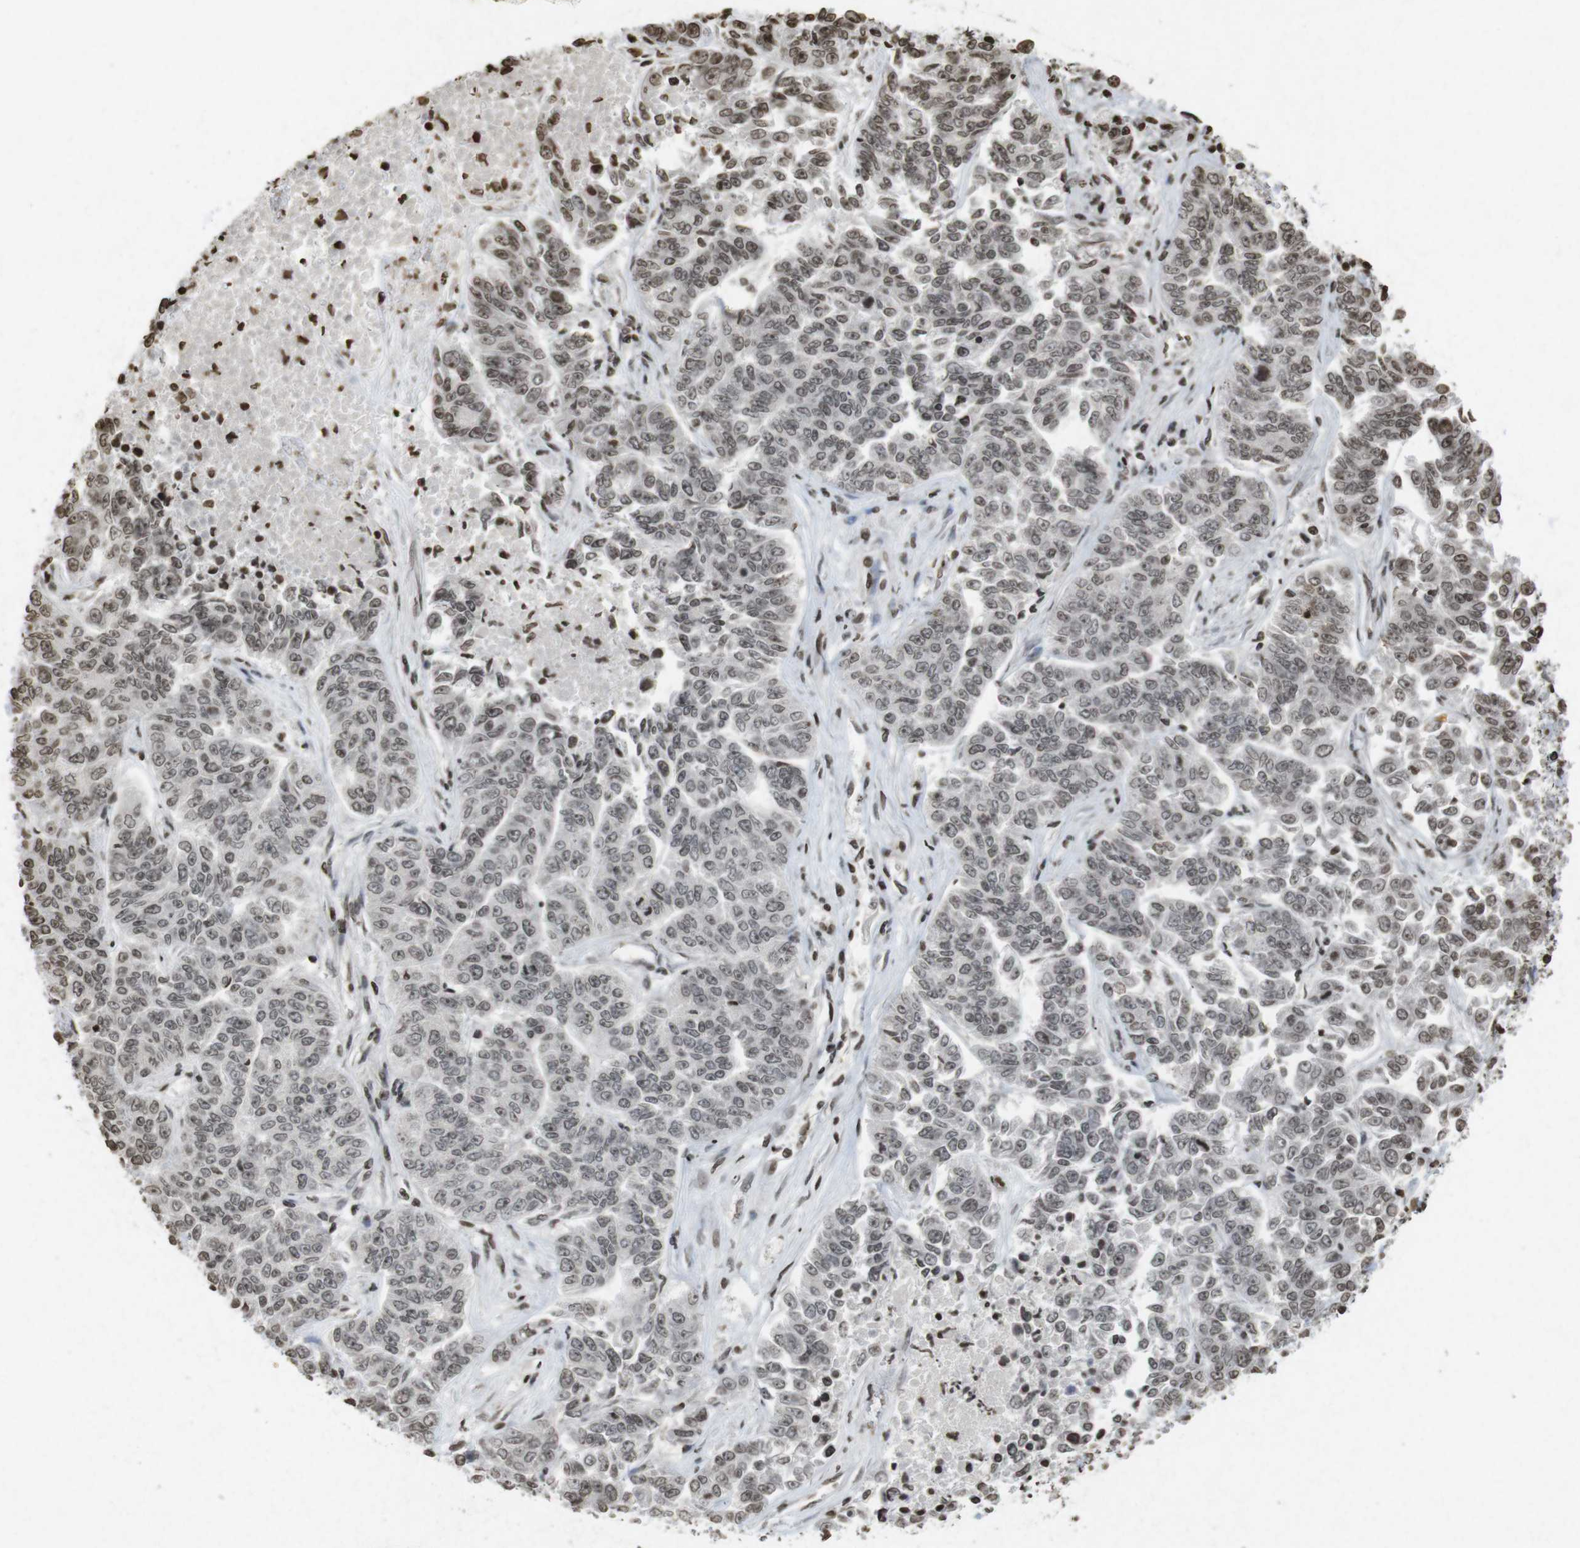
{"staining": {"intensity": "weak", "quantity": "25%-75%", "location": "nuclear"}, "tissue": "lung cancer", "cell_type": "Tumor cells", "image_type": "cancer", "snomed": [{"axis": "morphology", "description": "Adenocarcinoma, NOS"}, {"axis": "topography", "description": "Lung"}], "caption": "Adenocarcinoma (lung) stained with immunohistochemistry shows weak nuclear expression in approximately 25%-75% of tumor cells. Using DAB (3,3'-diaminobenzidine) (brown) and hematoxylin (blue) stains, captured at high magnification using brightfield microscopy.", "gene": "FOXA3", "patient": {"sex": "male", "age": 84}}